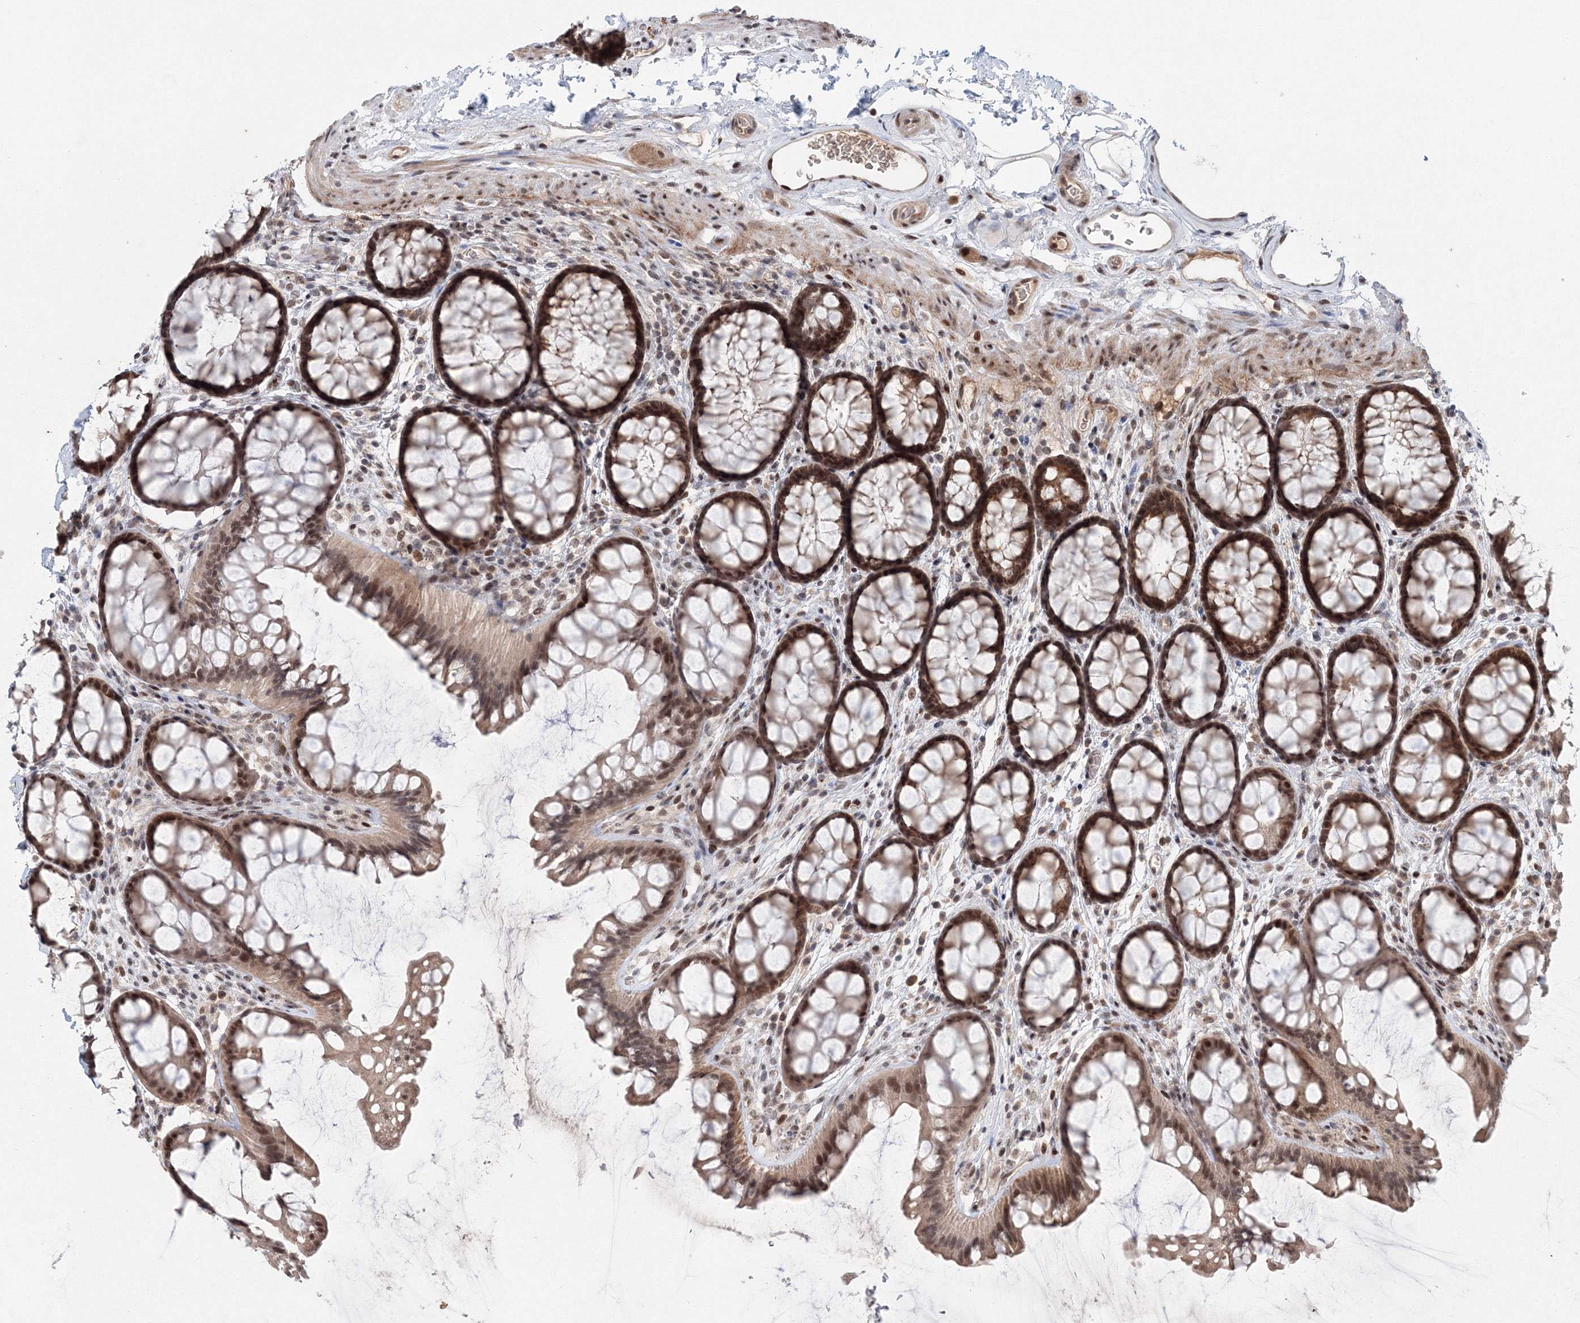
{"staining": {"intensity": "moderate", "quantity": ">75%", "location": "cytoplasmic/membranous,nuclear"}, "tissue": "colon", "cell_type": "Endothelial cells", "image_type": "normal", "snomed": [{"axis": "morphology", "description": "Normal tissue, NOS"}, {"axis": "topography", "description": "Colon"}], "caption": "A brown stain labels moderate cytoplasmic/membranous,nuclear expression of a protein in endothelial cells of unremarkable human colon.", "gene": "NOA1", "patient": {"sex": "female", "age": 82}}